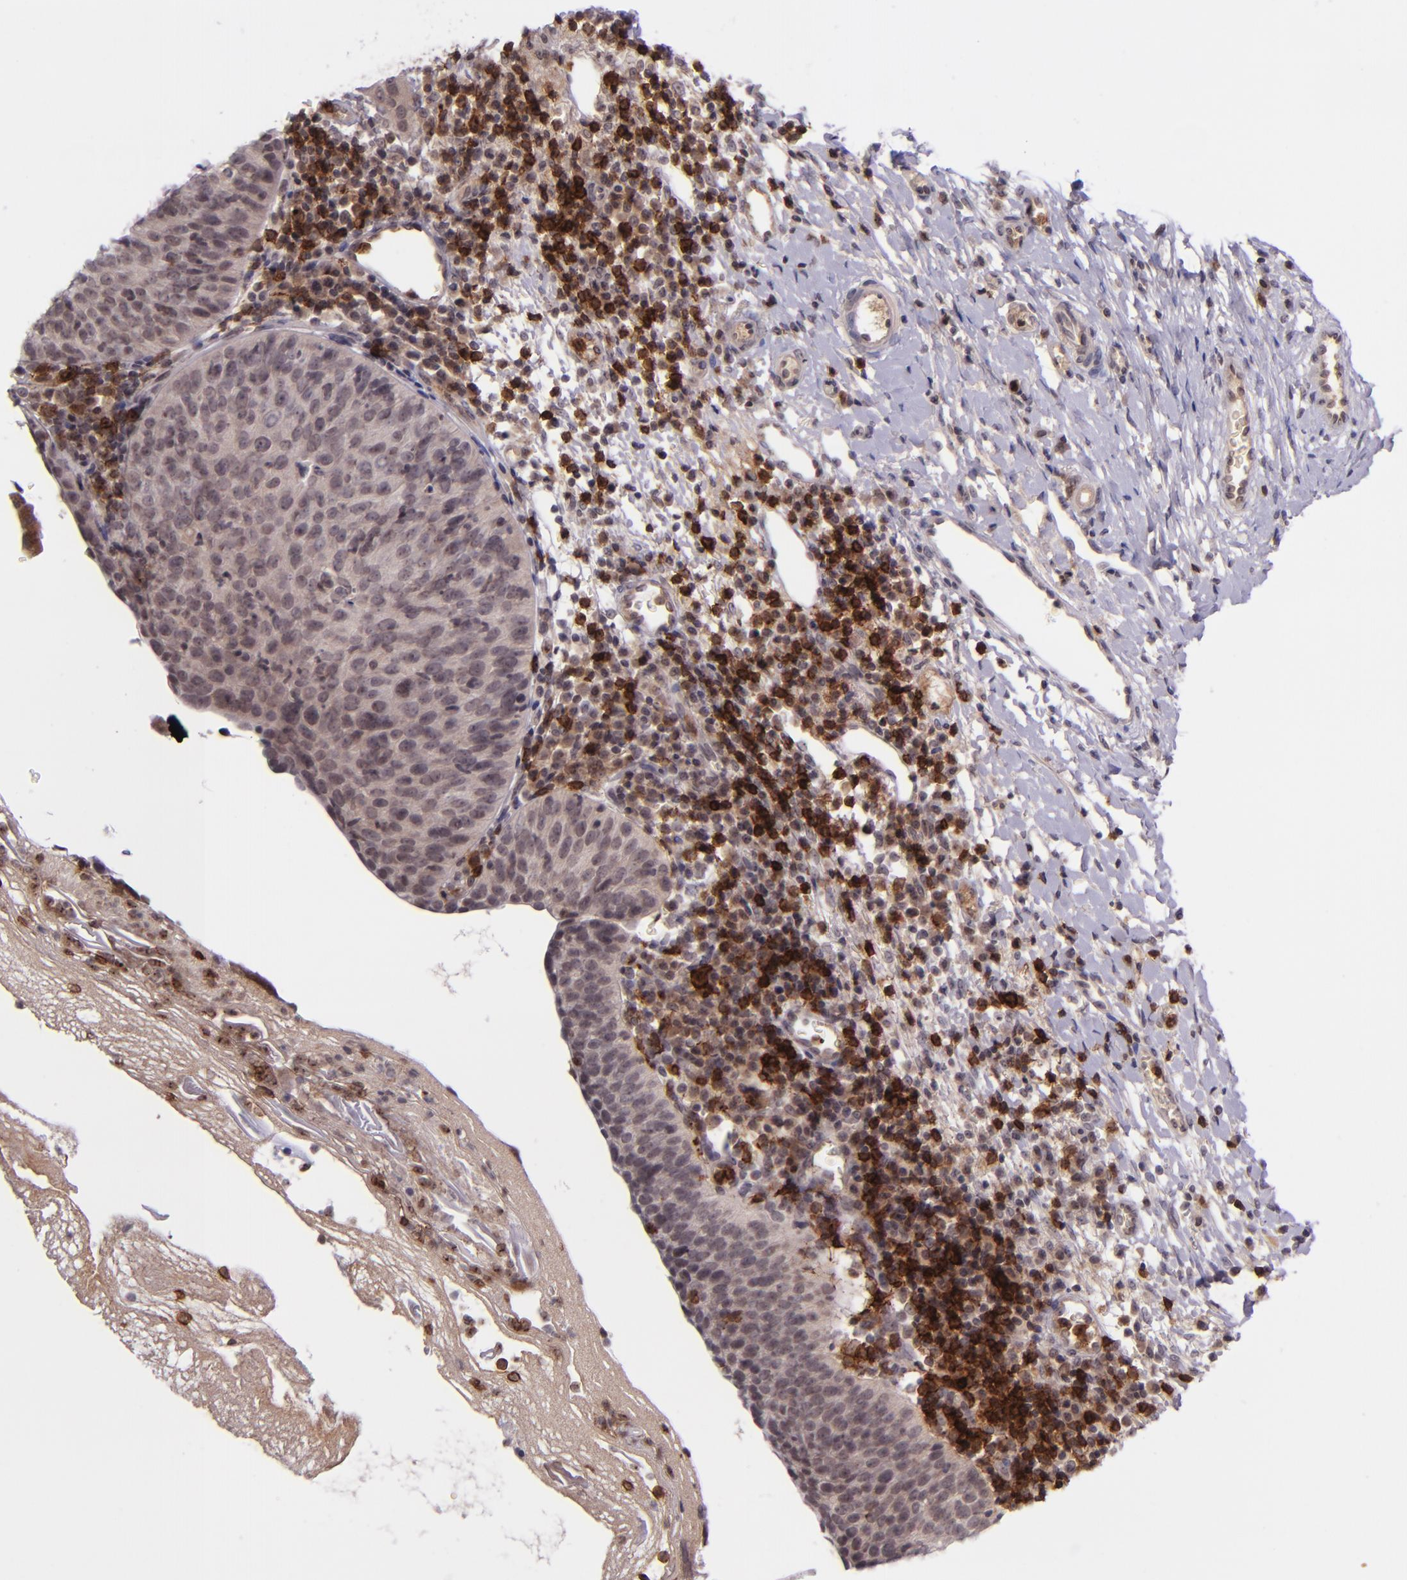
{"staining": {"intensity": "weak", "quantity": "<25%", "location": "cytoplasmic/membranous"}, "tissue": "cervical cancer", "cell_type": "Tumor cells", "image_type": "cancer", "snomed": [{"axis": "morphology", "description": "Normal tissue, NOS"}, {"axis": "morphology", "description": "Squamous cell carcinoma, NOS"}, {"axis": "topography", "description": "Cervix"}], "caption": "Image shows no significant protein positivity in tumor cells of cervical squamous cell carcinoma.", "gene": "SELL", "patient": {"sex": "female", "age": 39}}